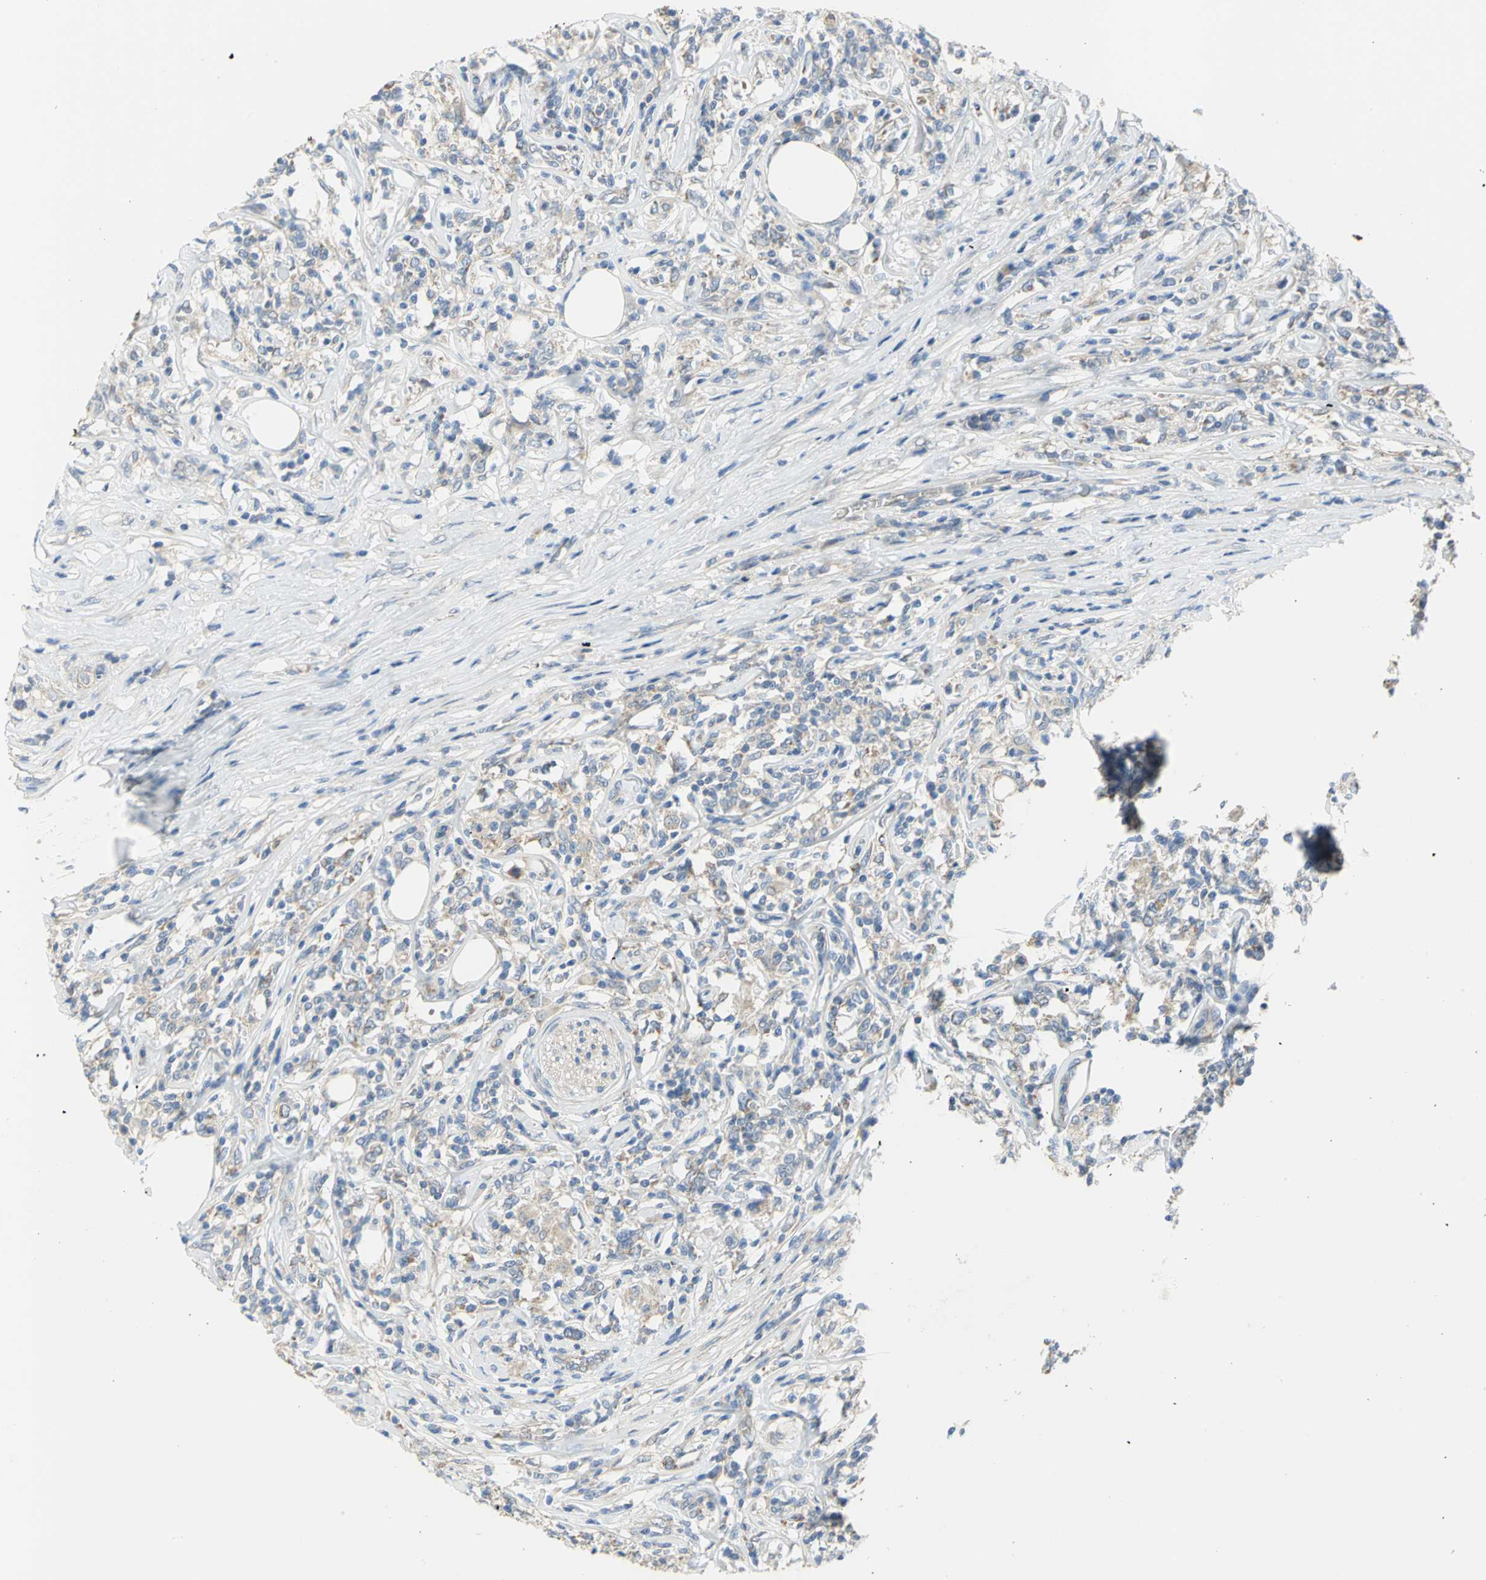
{"staining": {"intensity": "weak", "quantity": "<25%", "location": "cytoplasmic/membranous"}, "tissue": "lymphoma", "cell_type": "Tumor cells", "image_type": "cancer", "snomed": [{"axis": "morphology", "description": "Malignant lymphoma, non-Hodgkin's type, High grade"}, {"axis": "topography", "description": "Lymph node"}], "caption": "Immunohistochemistry histopathology image of human malignant lymphoma, non-Hodgkin's type (high-grade) stained for a protein (brown), which shows no positivity in tumor cells.", "gene": "HTR1F", "patient": {"sex": "female", "age": 84}}